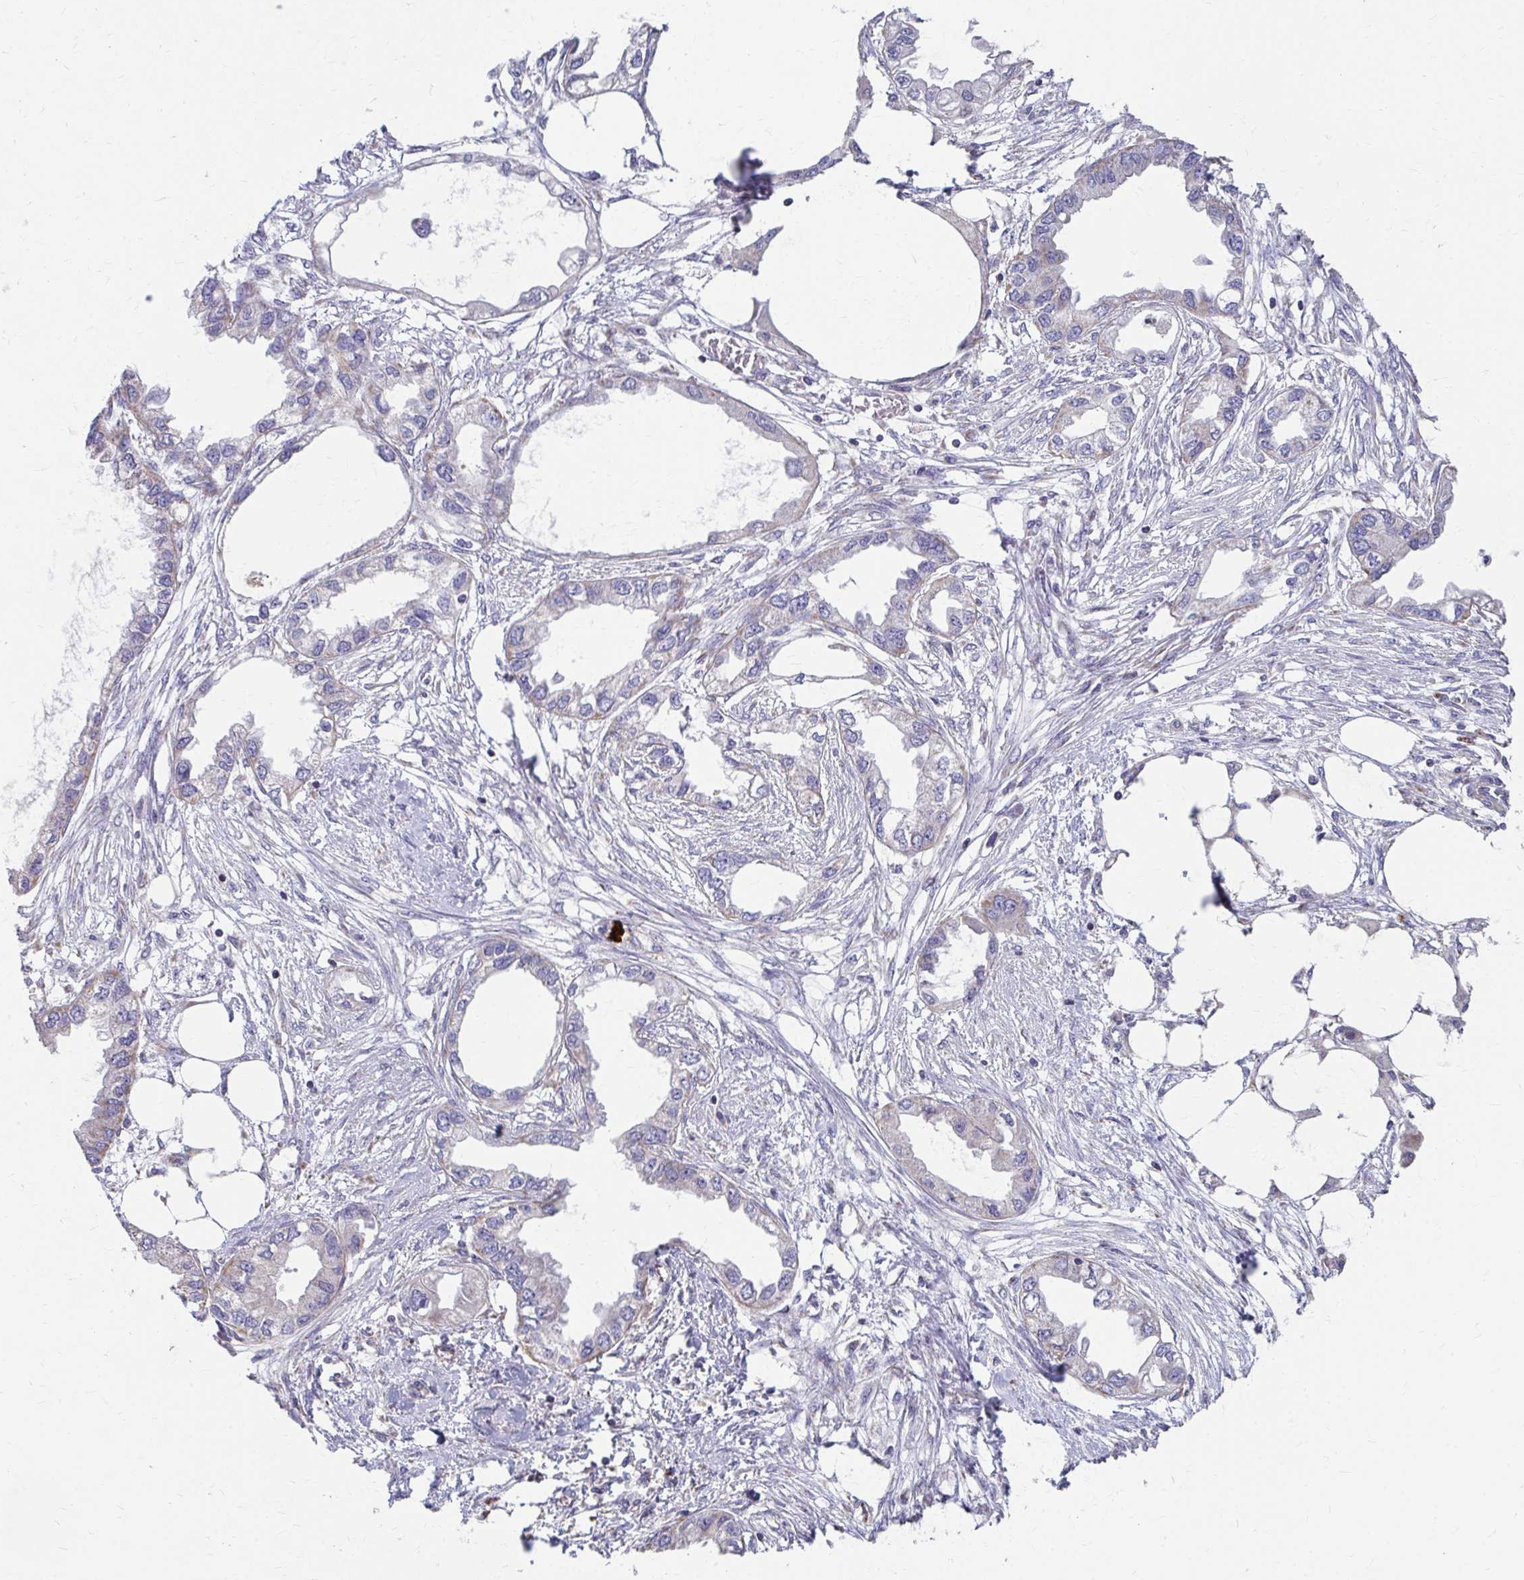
{"staining": {"intensity": "negative", "quantity": "none", "location": "none"}, "tissue": "endometrial cancer", "cell_type": "Tumor cells", "image_type": "cancer", "snomed": [{"axis": "morphology", "description": "Adenocarcinoma, NOS"}, {"axis": "morphology", "description": "Adenocarcinoma, metastatic, NOS"}, {"axis": "topography", "description": "Adipose tissue"}, {"axis": "topography", "description": "Endometrium"}], "caption": "Tumor cells are negative for protein expression in human metastatic adenocarcinoma (endometrial).", "gene": "RCC1L", "patient": {"sex": "female", "age": 67}}